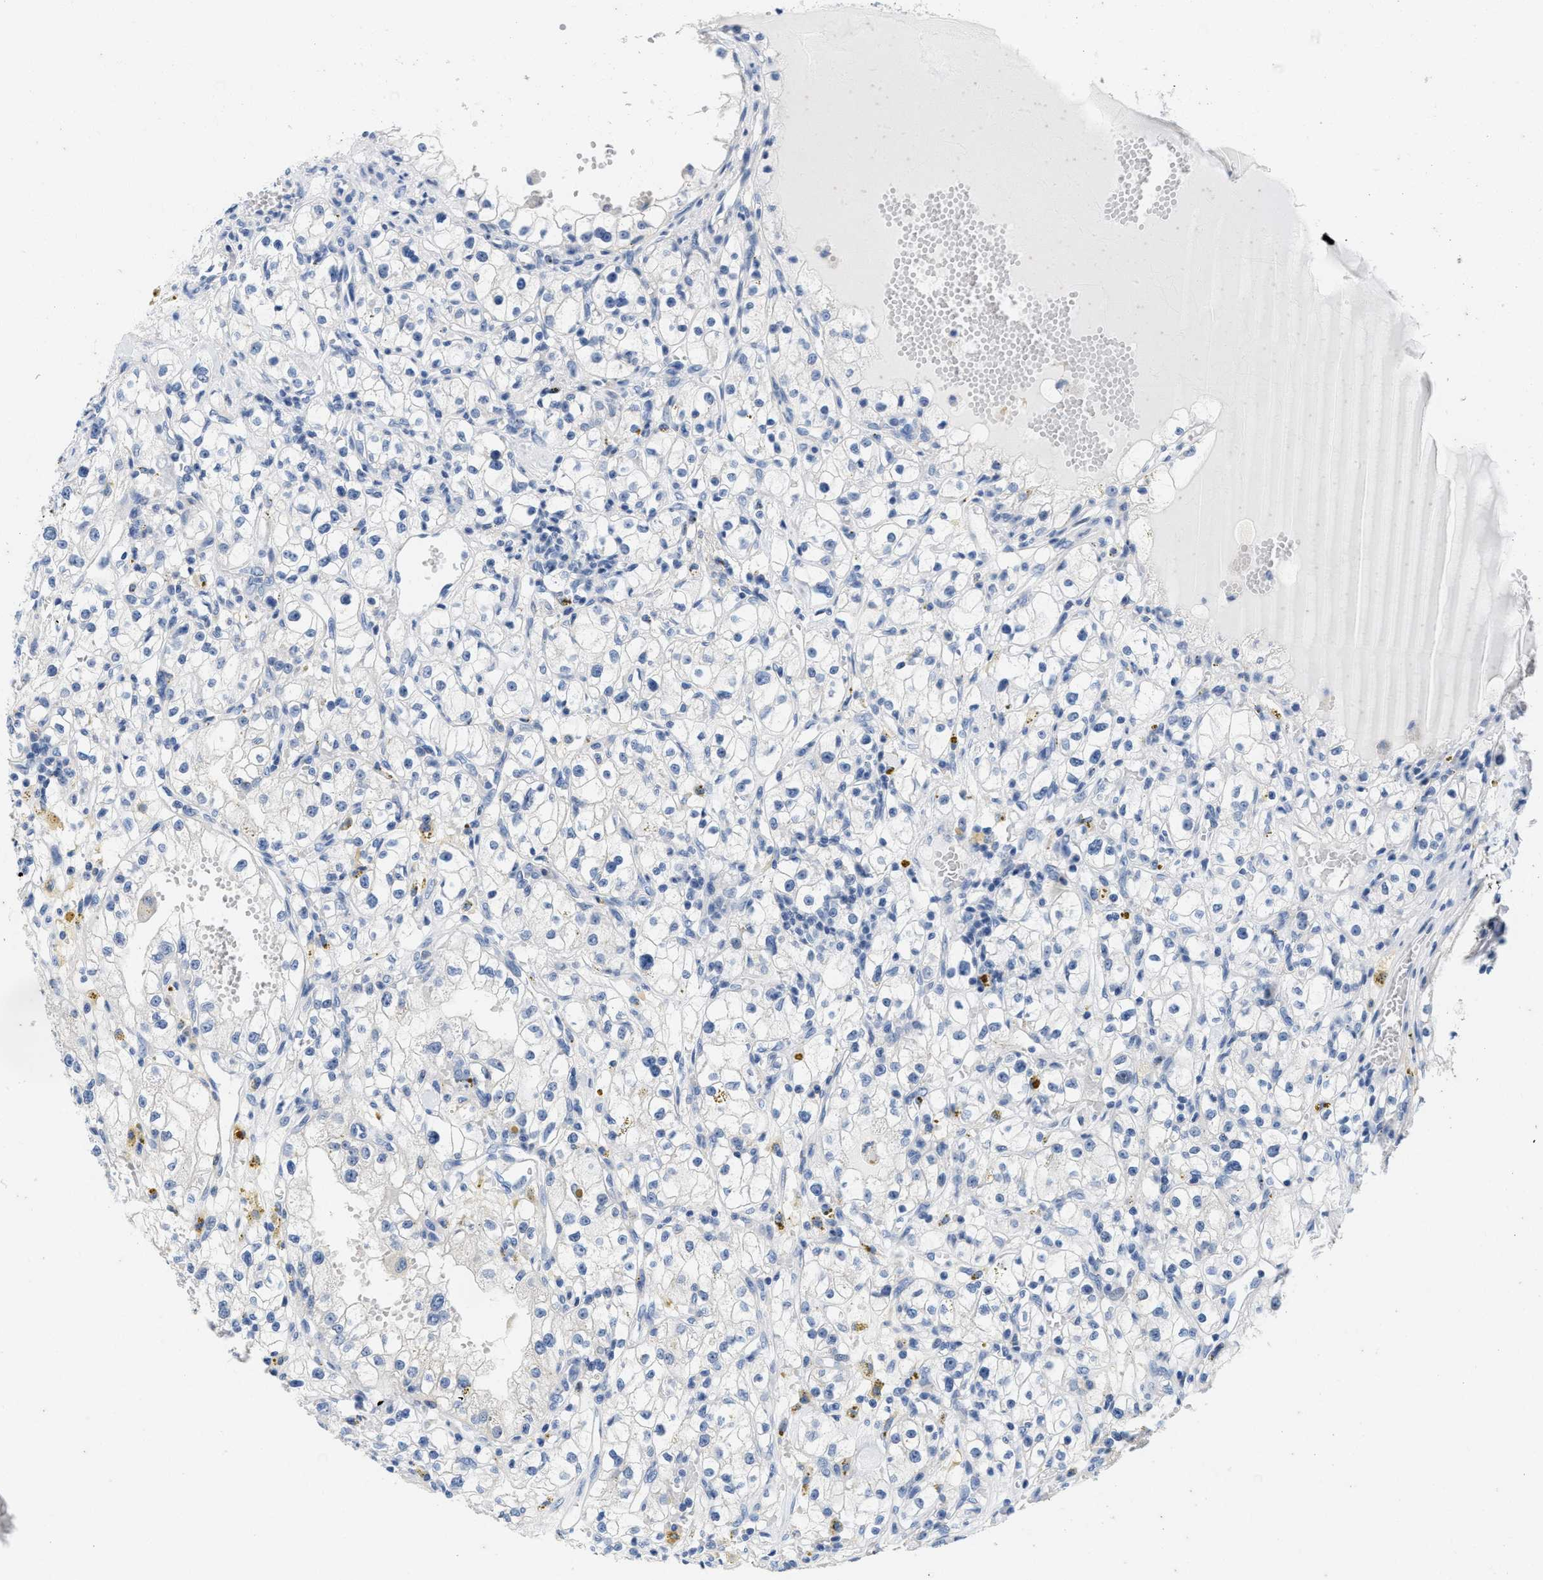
{"staining": {"intensity": "negative", "quantity": "none", "location": "none"}, "tissue": "renal cancer", "cell_type": "Tumor cells", "image_type": "cancer", "snomed": [{"axis": "morphology", "description": "Adenocarcinoma, NOS"}, {"axis": "topography", "description": "Kidney"}], "caption": "The image reveals no staining of tumor cells in renal cancer.", "gene": "ABCB11", "patient": {"sex": "male", "age": 56}}